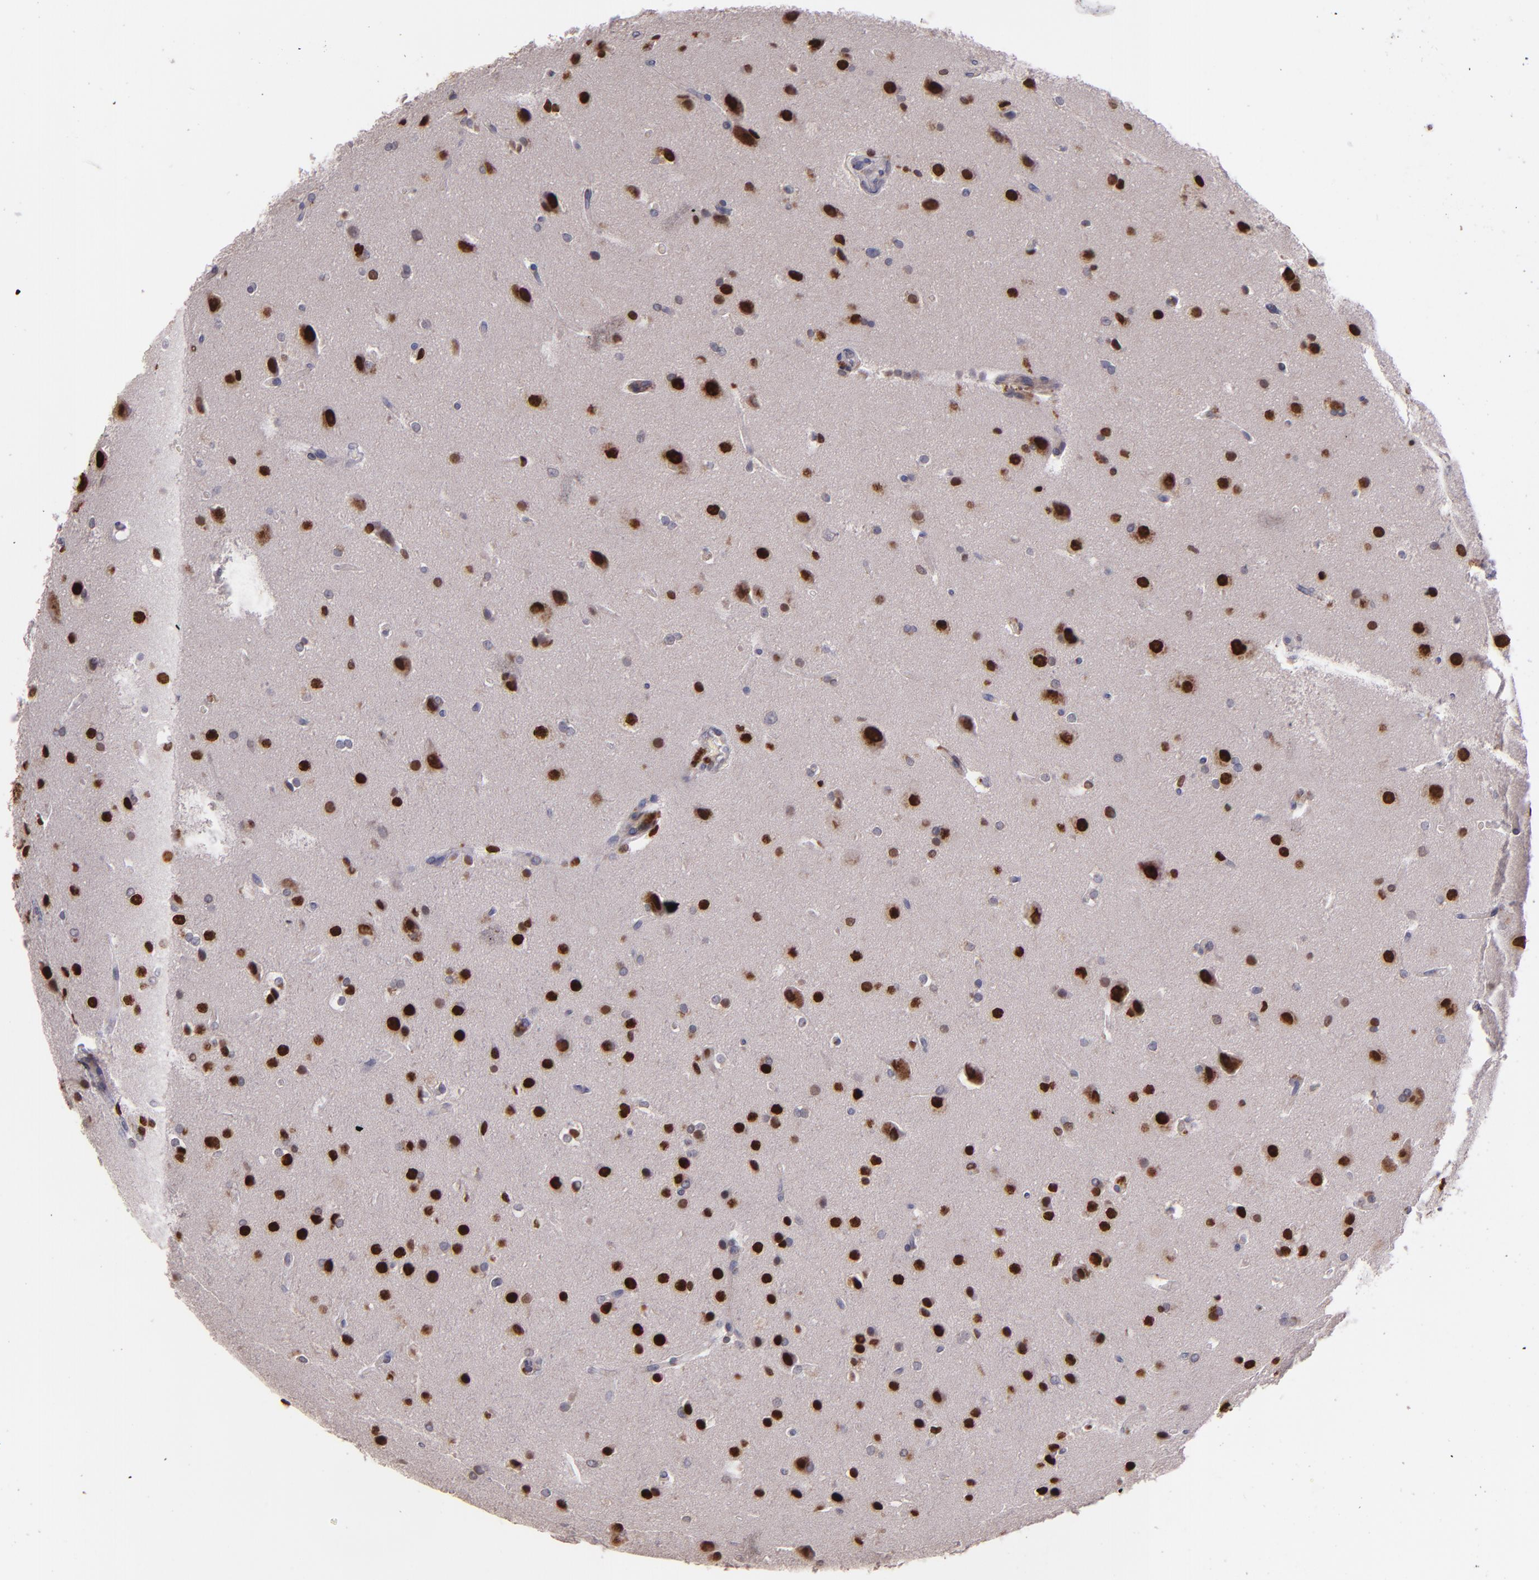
{"staining": {"intensity": "strong", "quantity": ">75%", "location": "nuclear"}, "tissue": "glioma", "cell_type": "Tumor cells", "image_type": "cancer", "snomed": [{"axis": "morphology", "description": "Glioma, malignant, Low grade"}, {"axis": "topography", "description": "Cerebral cortex"}], "caption": "Protein staining exhibits strong nuclear positivity in approximately >75% of tumor cells in malignant glioma (low-grade). The staining was performed using DAB (3,3'-diaminobenzidine) to visualize the protein expression in brown, while the nuclei were stained in blue with hematoxylin (Magnification: 20x).", "gene": "NUP62CL", "patient": {"sex": "female", "age": 47}}